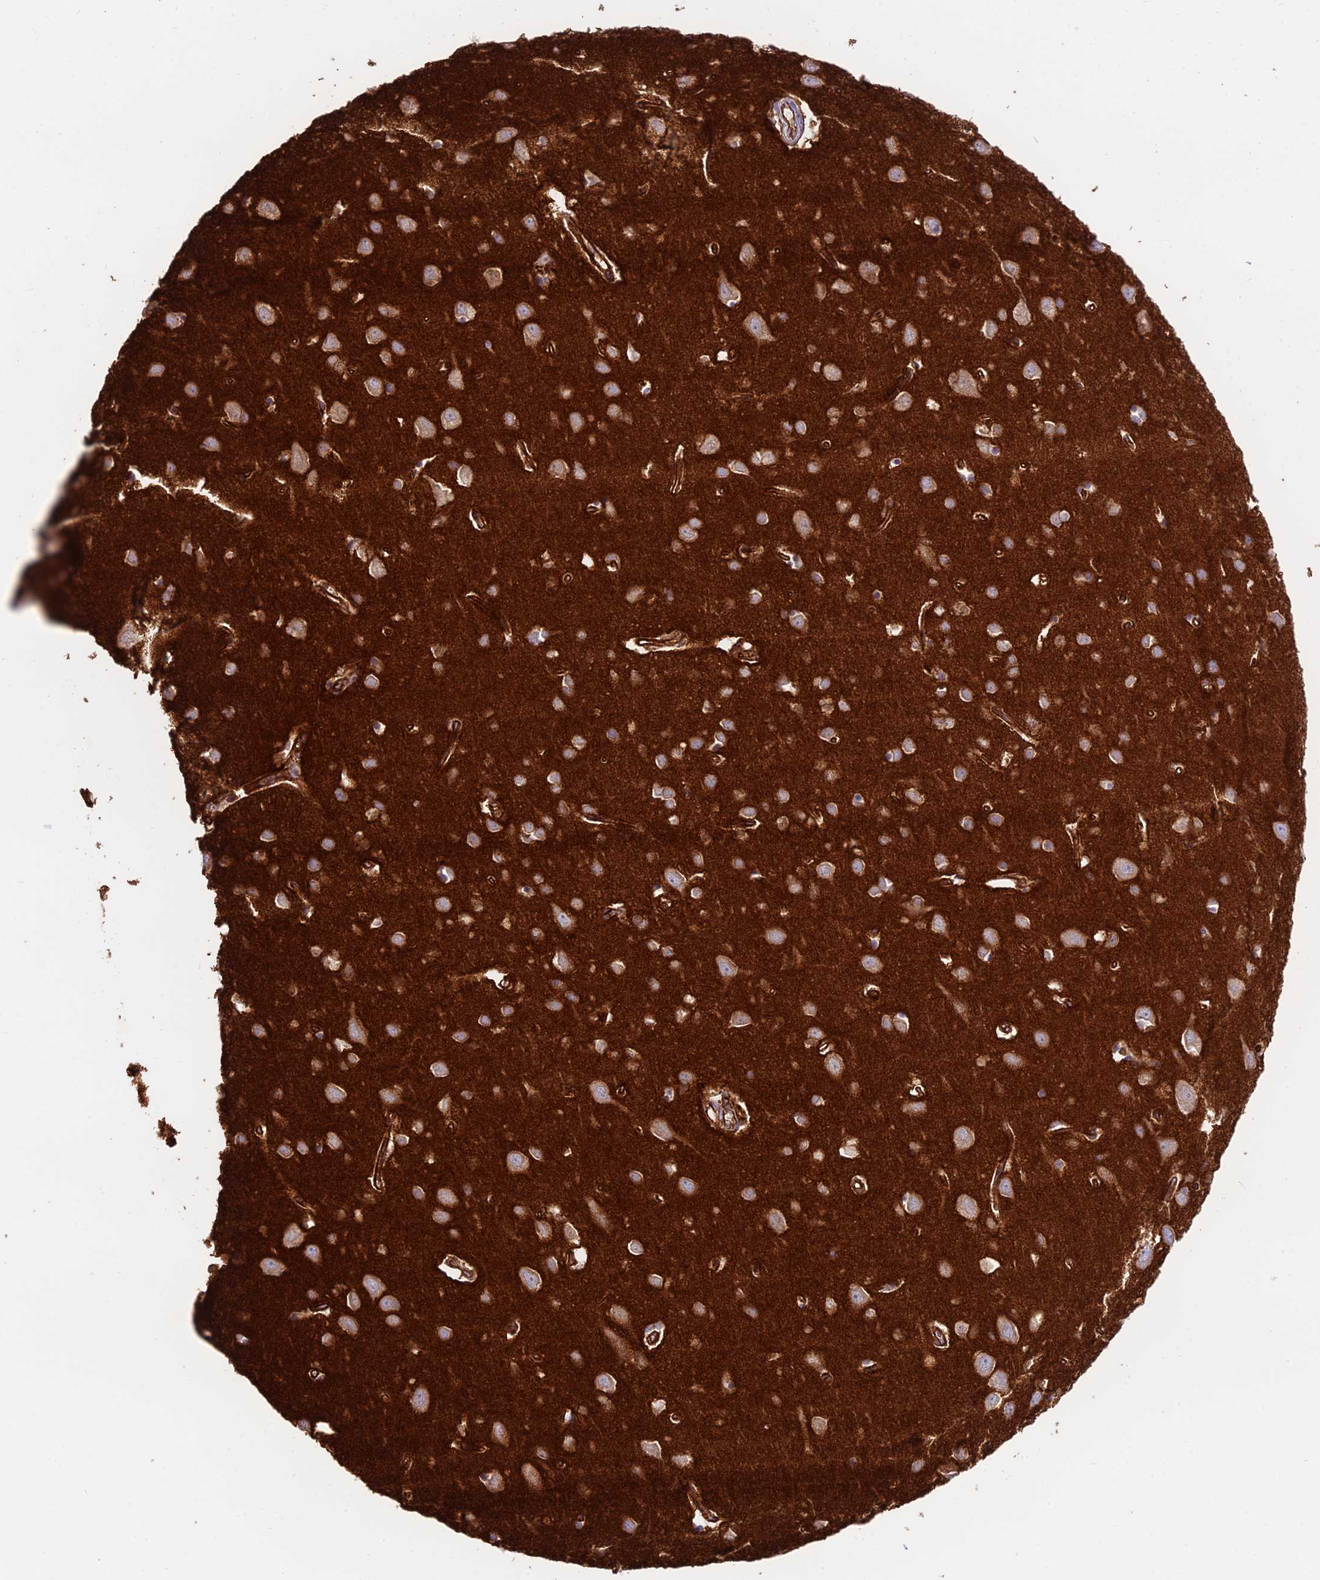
{"staining": {"intensity": "moderate", "quantity": ">75%", "location": "cytoplasmic/membranous"}, "tissue": "cerebral cortex", "cell_type": "Endothelial cells", "image_type": "normal", "snomed": [{"axis": "morphology", "description": "Normal tissue, NOS"}, {"axis": "topography", "description": "Cerebral cortex"}], "caption": "Protein staining of unremarkable cerebral cortex shows moderate cytoplasmic/membranous staining in approximately >75% of endothelial cells. (IHC, brightfield microscopy, high magnification).", "gene": "YPEL5", "patient": {"sex": "female", "age": 64}}